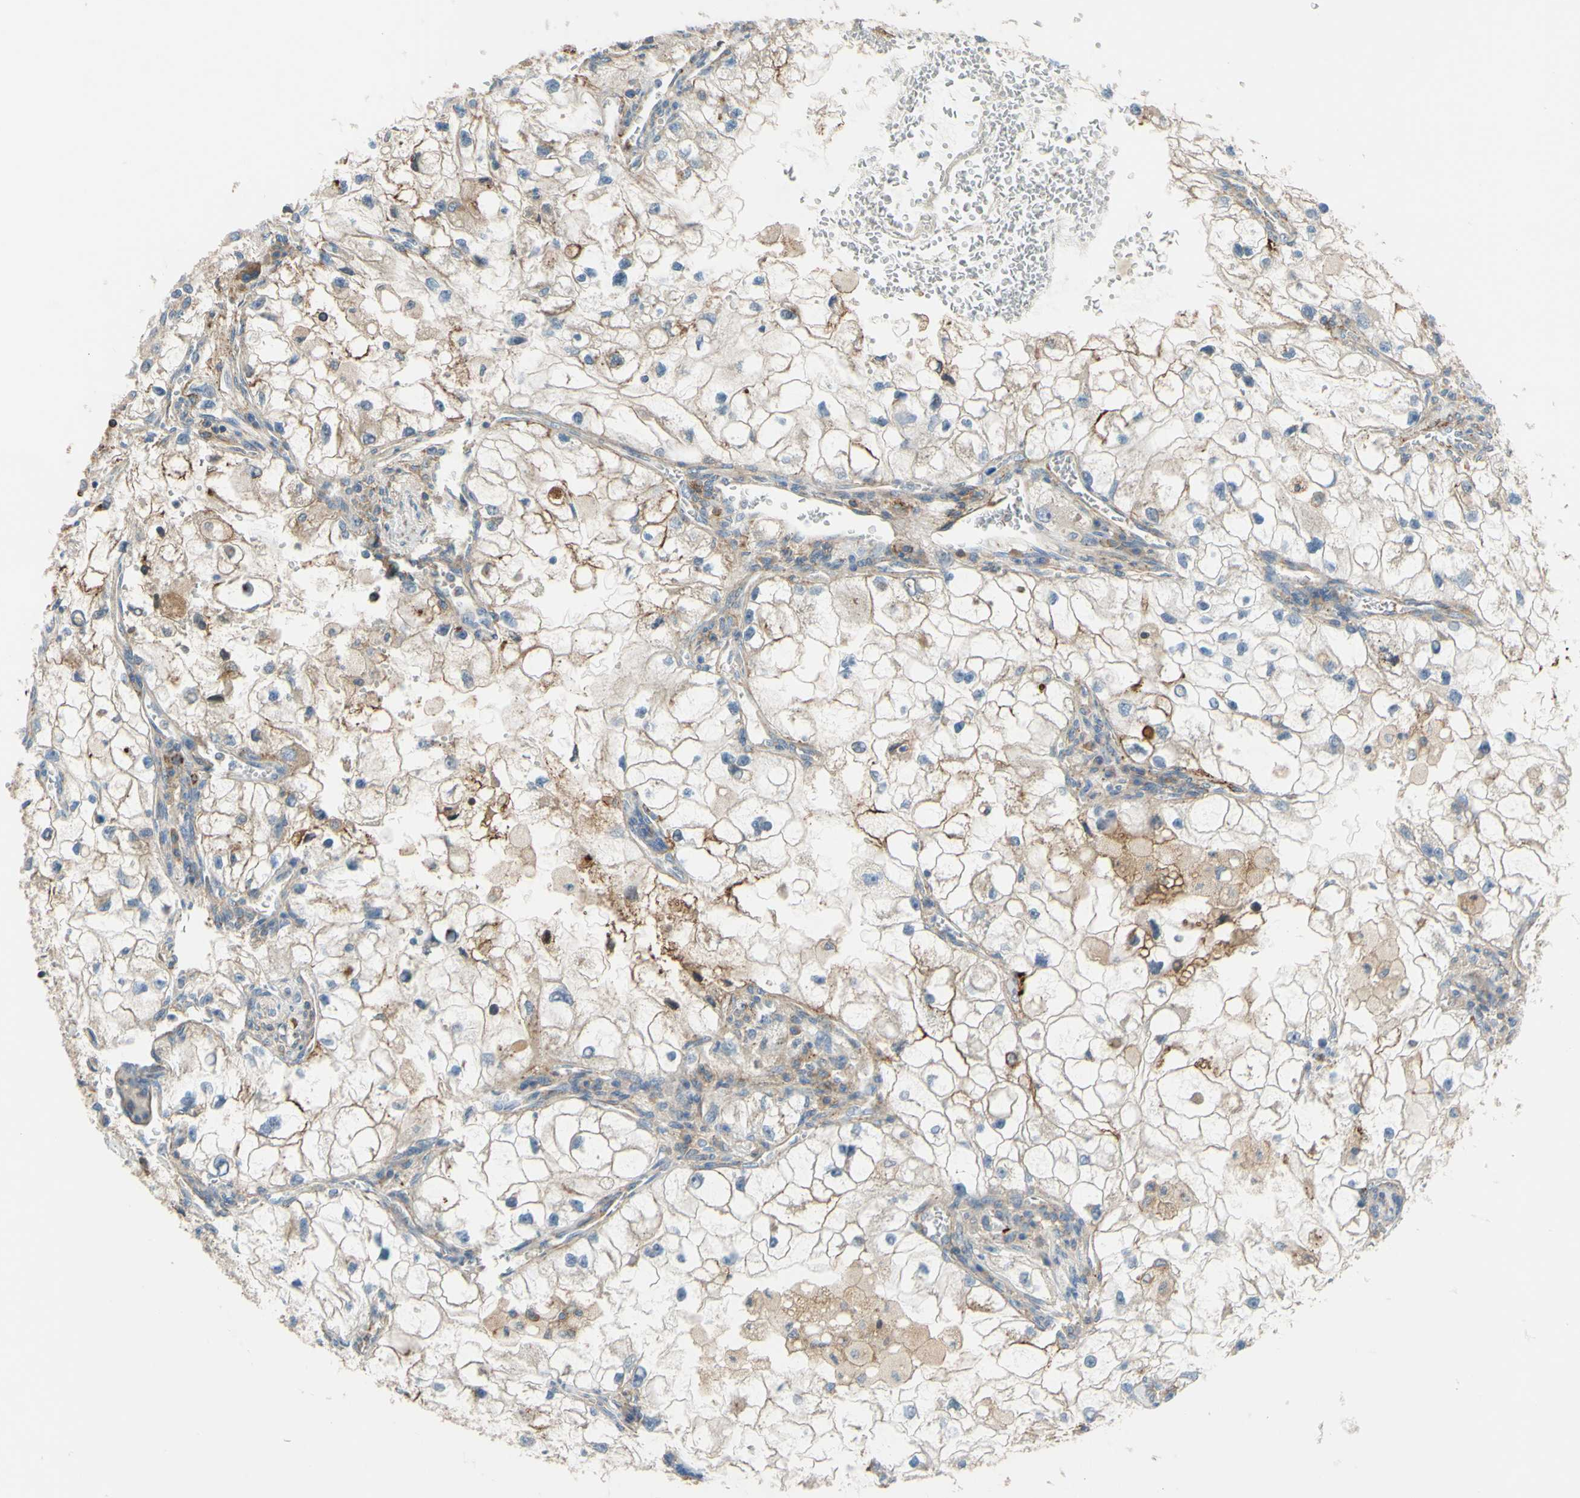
{"staining": {"intensity": "weak", "quantity": "<25%", "location": "cytoplasmic/membranous"}, "tissue": "renal cancer", "cell_type": "Tumor cells", "image_type": "cancer", "snomed": [{"axis": "morphology", "description": "Adenocarcinoma, NOS"}, {"axis": "topography", "description": "Kidney"}], "caption": "Human renal cancer stained for a protein using immunohistochemistry (IHC) displays no staining in tumor cells.", "gene": "POR", "patient": {"sex": "female", "age": 70}}